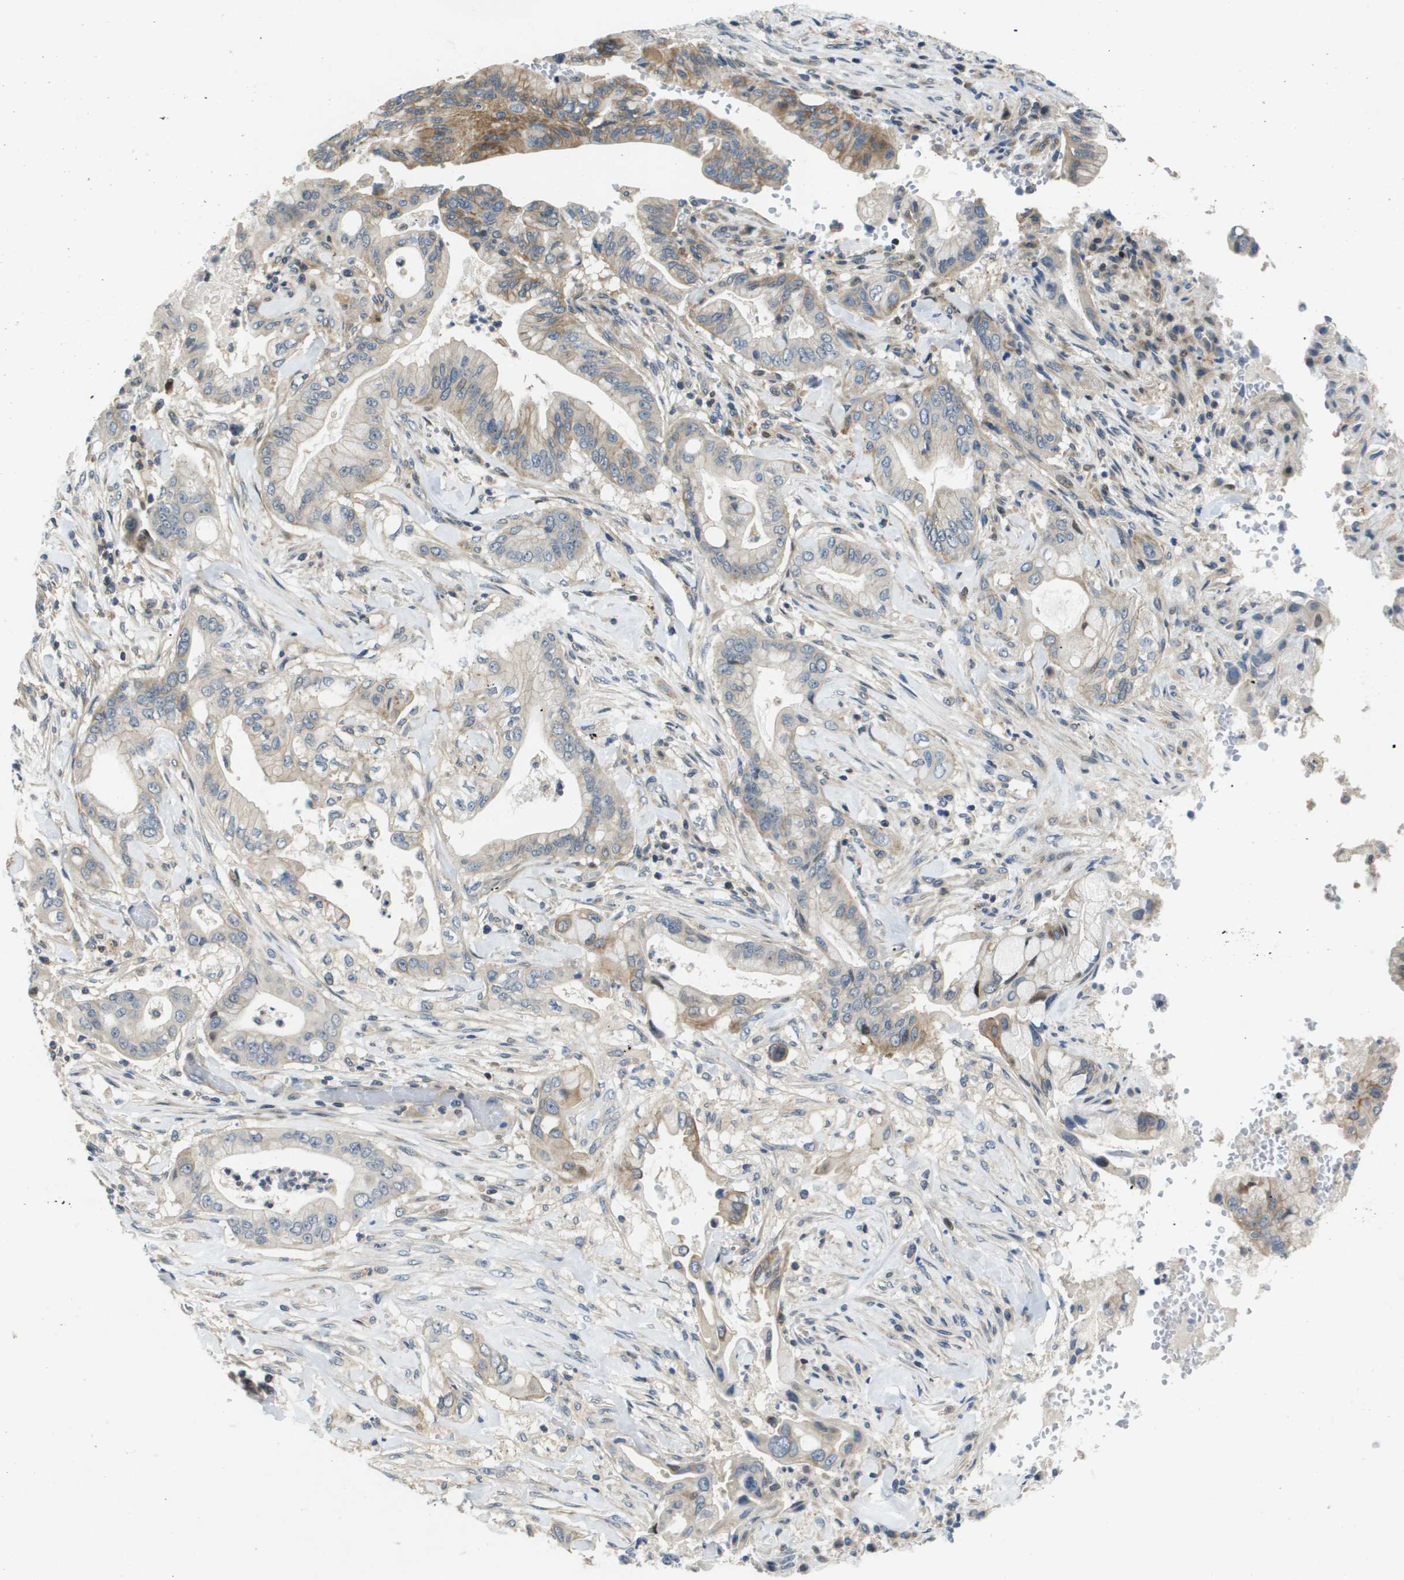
{"staining": {"intensity": "moderate", "quantity": "<25%", "location": "cytoplasmic/membranous"}, "tissue": "pancreatic cancer", "cell_type": "Tumor cells", "image_type": "cancer", "snomed": [{"axis": "morphology", "description": "Adenocarcinoma, NOS"}, {"axis": "topography", "description": "Pancreas"}], "caption": "Protein positivity by immunohistochemistry (IHC) shows moderate cytoplasmic/membranous positivity in approximately <25% of tumor cells in pancreatic cancer (adenocarcinoma). The protein is stained brown, and the nuclei are stained in blue (DAB IHC with brightfield microscopy, high magnification).", "gene": "SCN4B", "patient": {"sex": "female", "age": 73}}